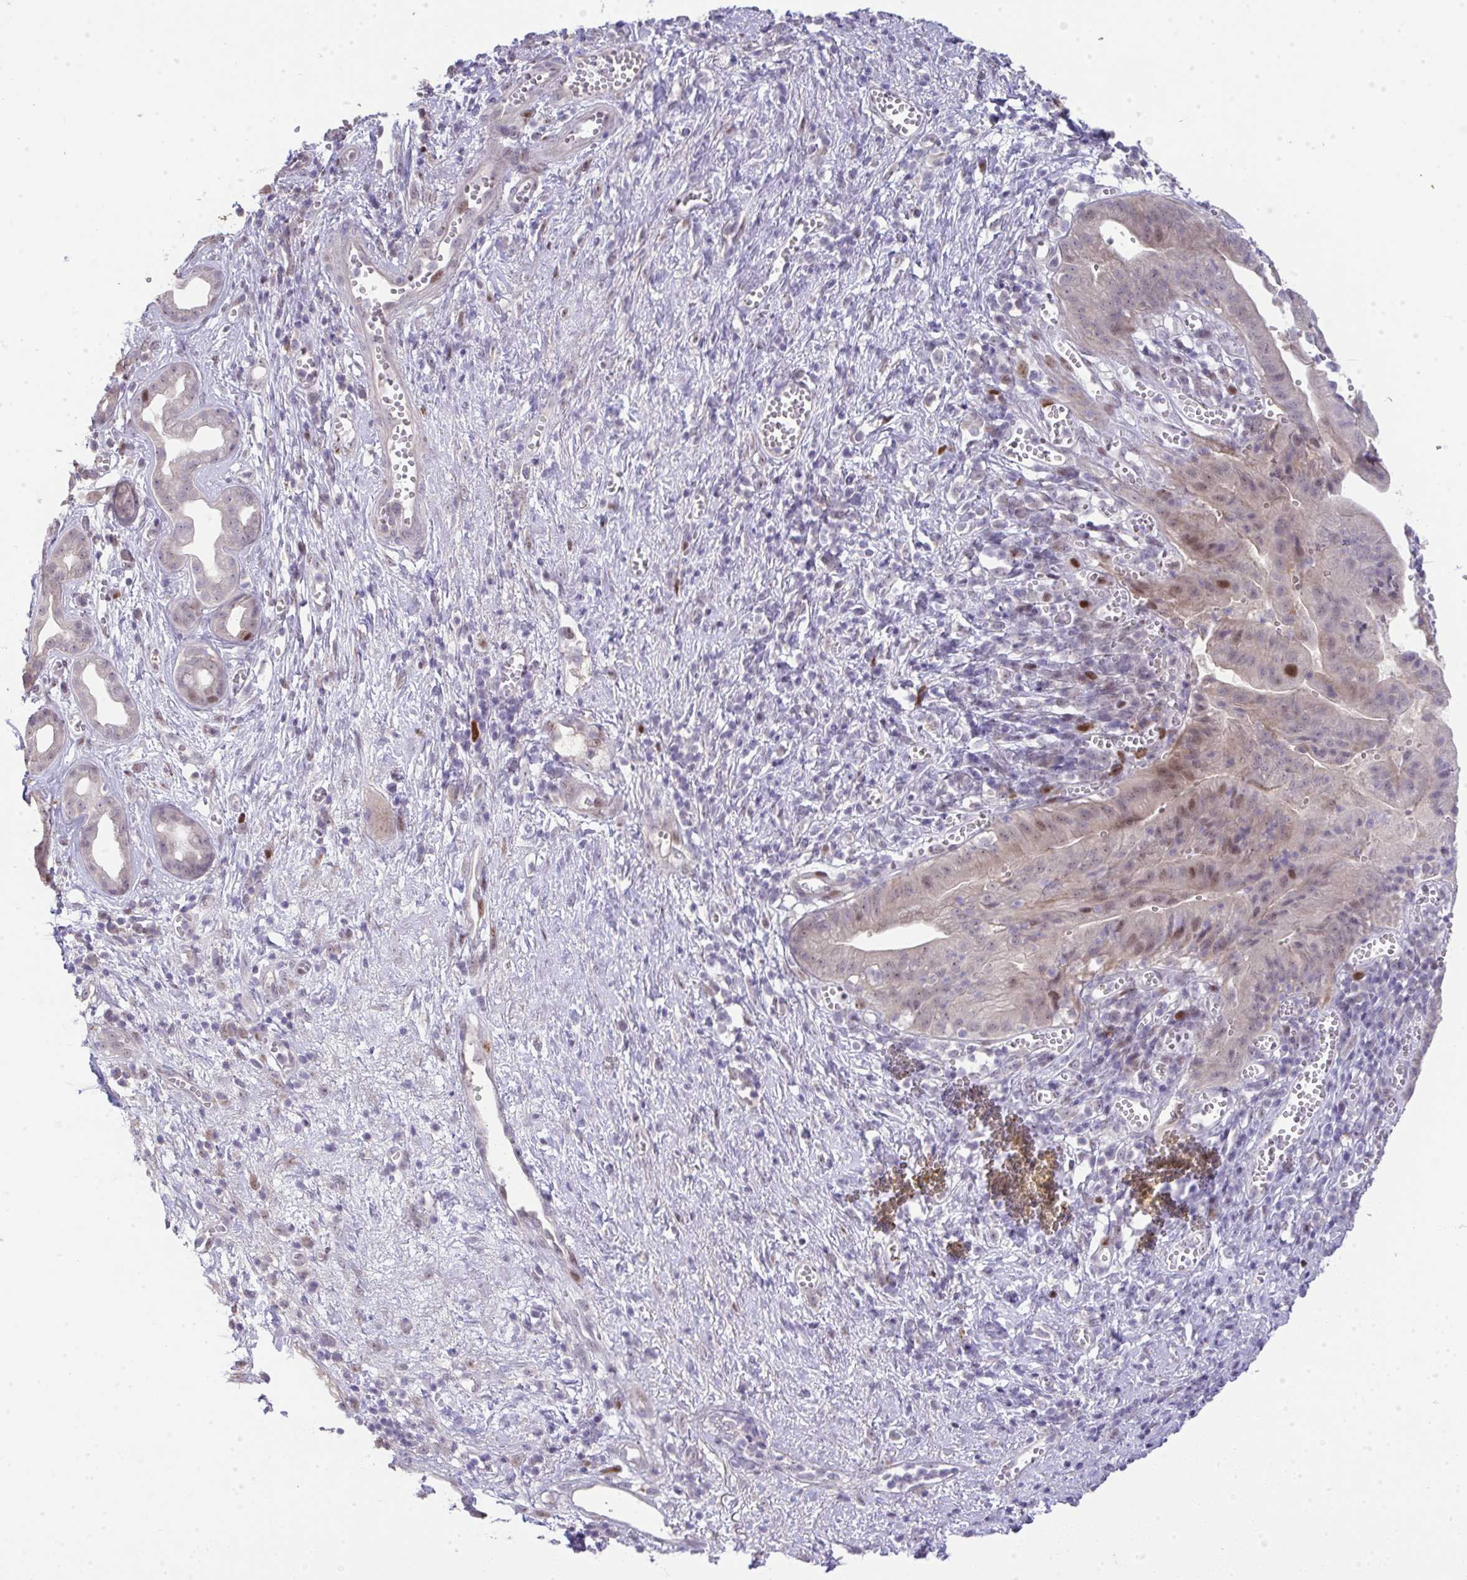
{"staining": {"intensity": "moderate", "quantity": "<25%", "location": "nuclear"}, "tissue": "pancreatic cancer", "cell_type": "Tumor cells", "image_type": "cancer", "snomed": [{"axis": "morphology", "description": "Adenocarcinoma, NOS"}, {"axis": "topography", "description": "Pancreas"}], "caption": "Adenocarcinoma (pancreatic) stained with immunohistochemistry exhibits moderate nuclear staining in about <25% of tumor cells. The staining was performed using DAB to visualize the protein expression in brown, while the nuclei were stained in blue with hematoxylin (Magnification: 20x).", "gene": "GALNT16", "patient": {"sex": "female", "age": 73}}